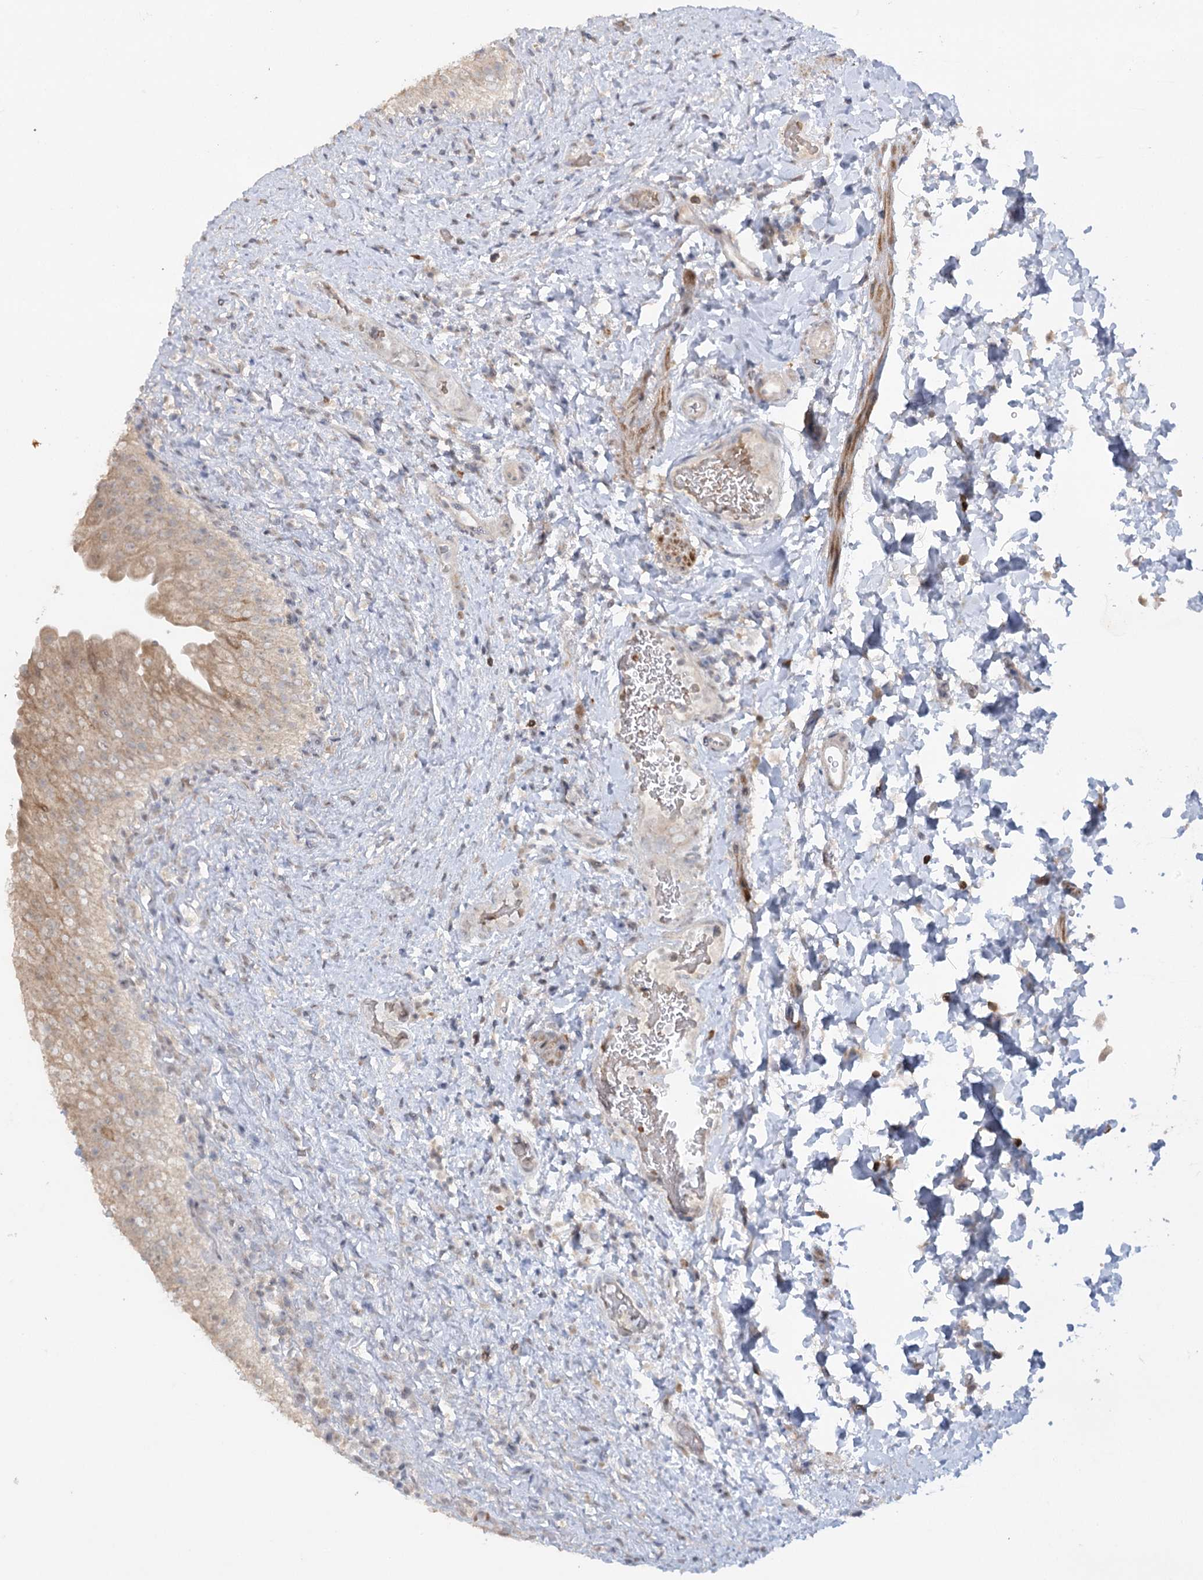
{"staining": {"intensity": "weak", "quantity": ">75%", "location": "cytoplasmic/membranous"}, "tissue": "urinary bladder", "cell_type": "Urothelial cells", "image_type": "normal", "snomed": [{"axis": "morphology", "description": "Normal tissue, NOS"}, {"axis": "topography", "description": "Urinary bladder"}], "caption": "Weak cytoplasmic/membranous staining is seen in approximately >75% of urothelial cells in unremarkable urinary bladder. (DAB IHC with brightfield microscopy, high magnification).", "gene": "TRAF3IP1", "patient": {"sex": "female", "age": 27}}